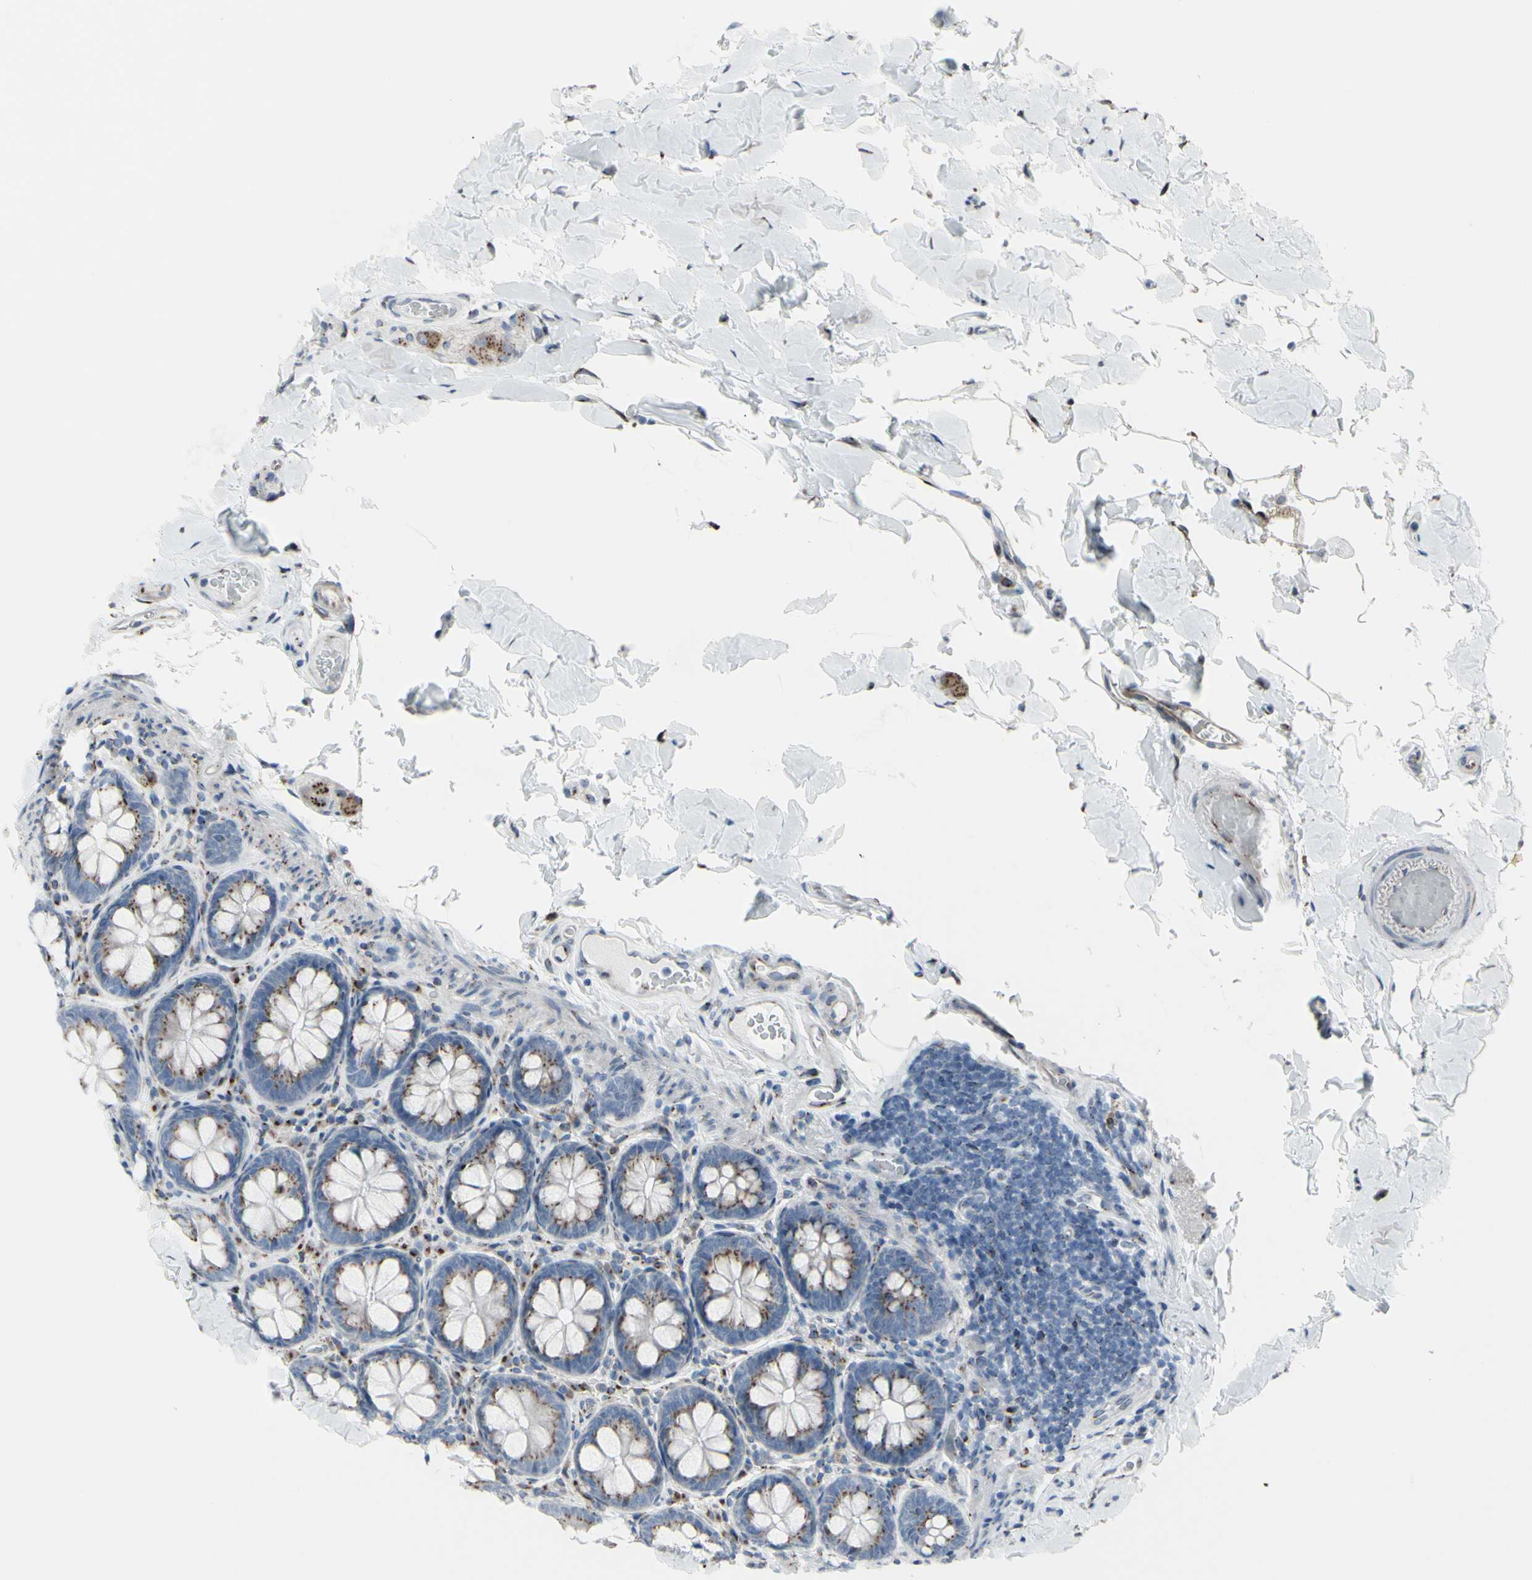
{"staining": {"intensity": "moderate", "quantity": ">75%", "location": "cytoplasmic/membranous"}, "tissue": "colon", "cell_type": "Endothelial cells", "image_type": "normal", "snomed": [{"axis": "morphology", "description": "Normal tissue, NOS"}, {"axis": "topography", "description": "Colon"}], "caption": "Immunohistochemistry histopathology image of unremarkable colon: colon stained using immunohistochemistry displays medium levels of moderate protein expression localized specifically in the cytoplasmic/membranous of endothelial cells, appearing as a cytoplasmic/membranous brown color.", "gene": "GLG1", "patient": {"sex": "female", "age": 61}}